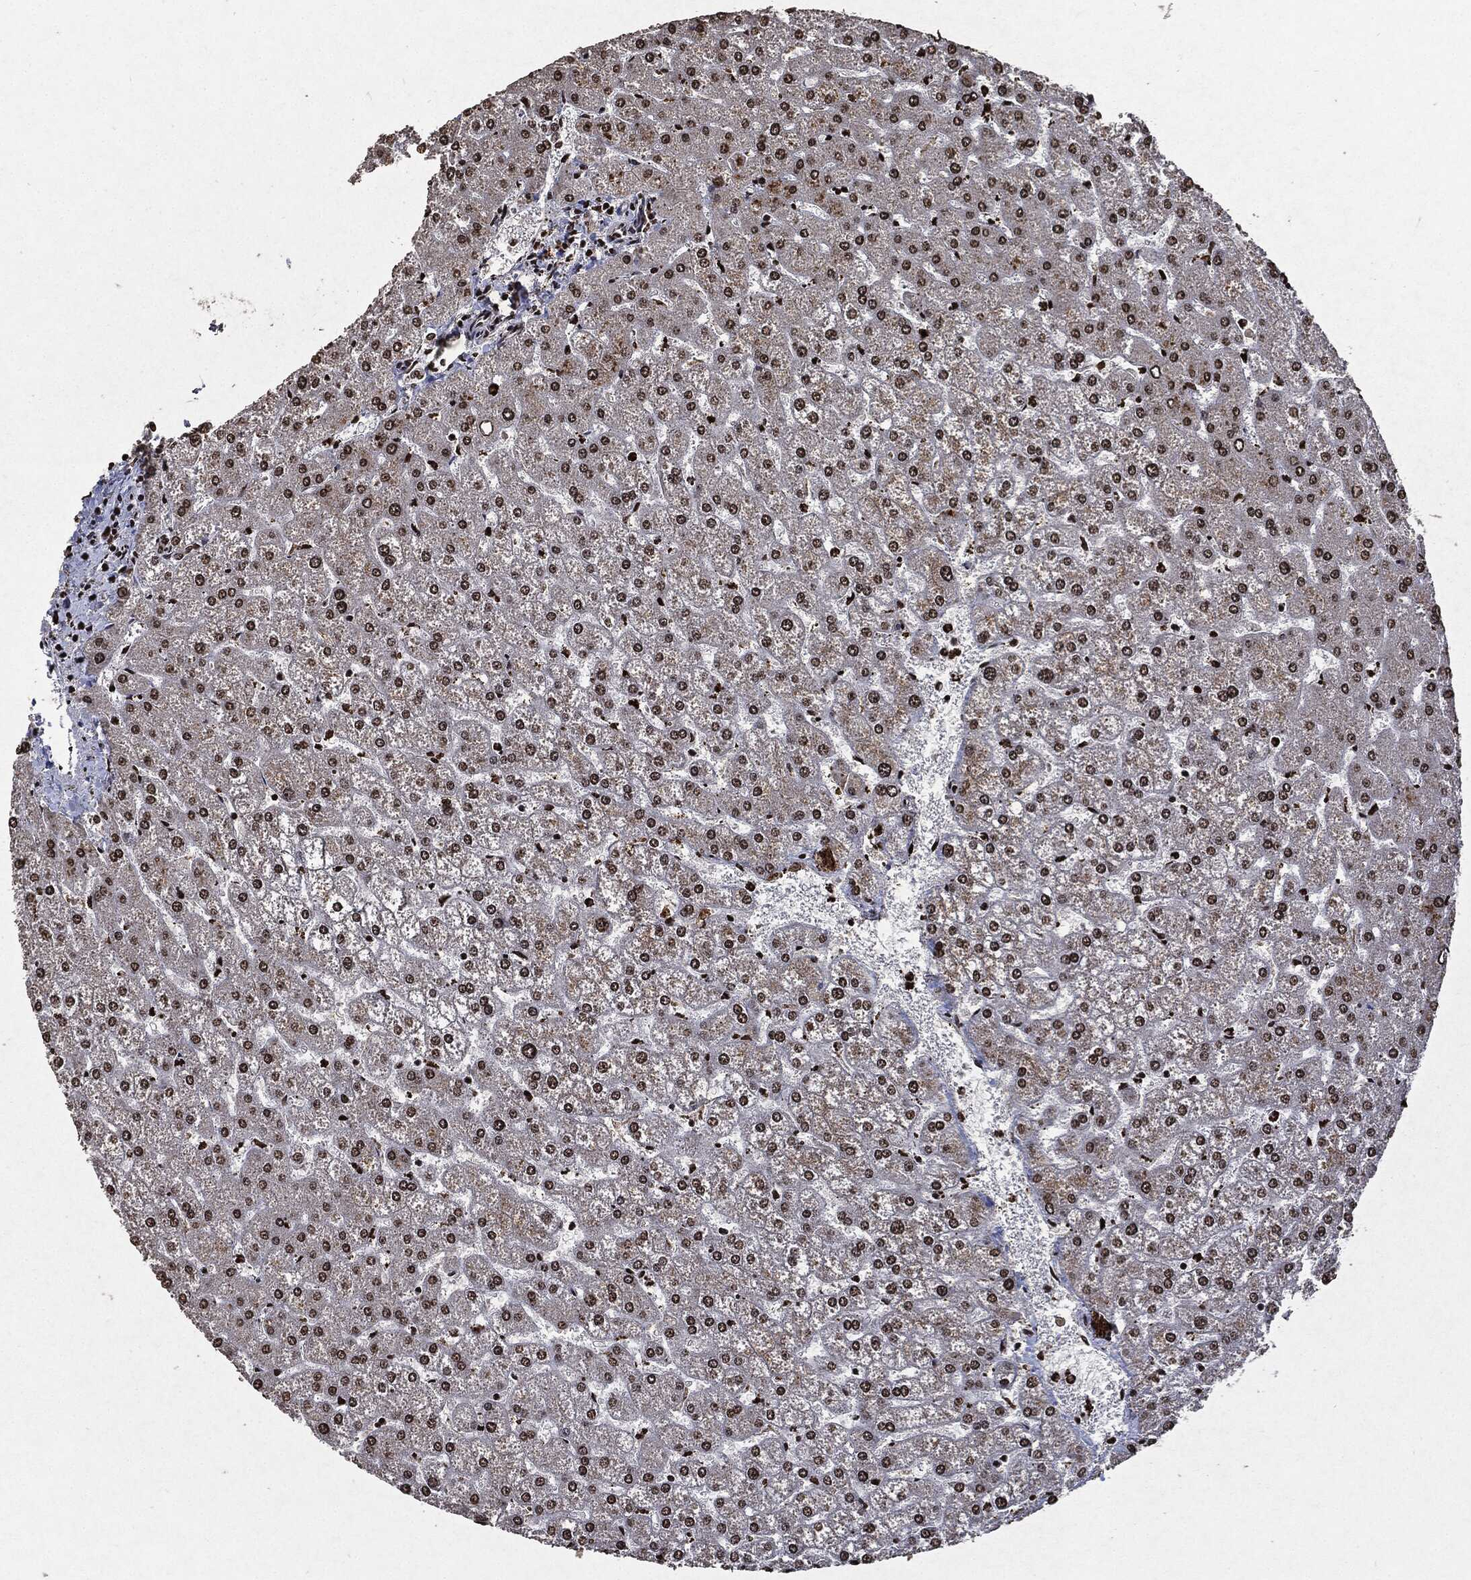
{"staining": {"intensity": "negative", "quantity": "none", "location": "none"}, "tissue": "liver", "cell_type": "Cholangiocytes", "image_type": "normal", "snomed": [{"axis": "morphology", "description": "Normal tissue, NOS"}, {"axis": "topography", "description": "Liver"}], "caption": "A high-resolution histopathology image shows immunohistochemistry (IHC) staining of normal liver, which exhibits no significant expression in cholangiocytes.", "gene": "JUN", "patient": {"sex": "female", "age": 32}}